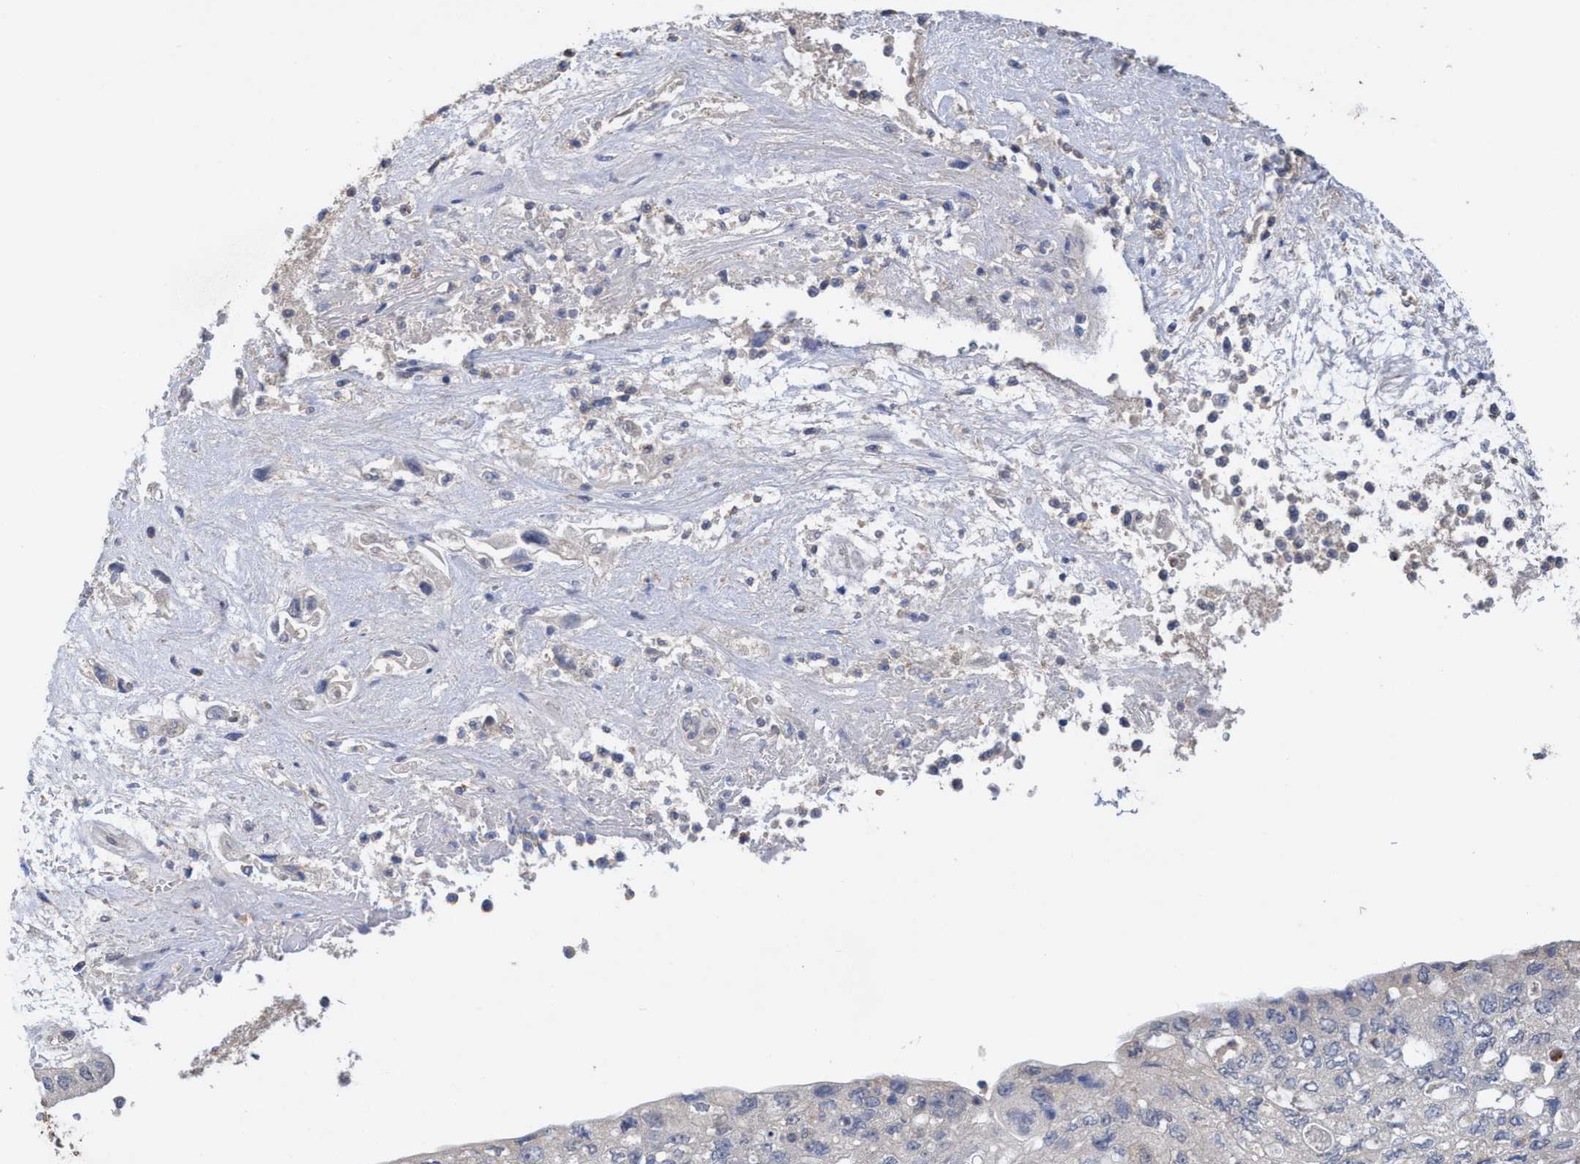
{"staining": {"intensity": "negative", "quantity": "none", "location": "none"}, "tissue": "pancreatic cancer", "cell_type": "Tumor cells", "image_type": "cancer", "snomed": [{"axis": "morphology", "description": "Adenocarcinoma, NOS"}, {"axis": "topography", "description": "Pancreas"}], "caption": "There is no significant positivity in tumor cells of pancreatic cancer.", "gene": "SEMA4D", "patient": {"sex": "female", "age": 73}}